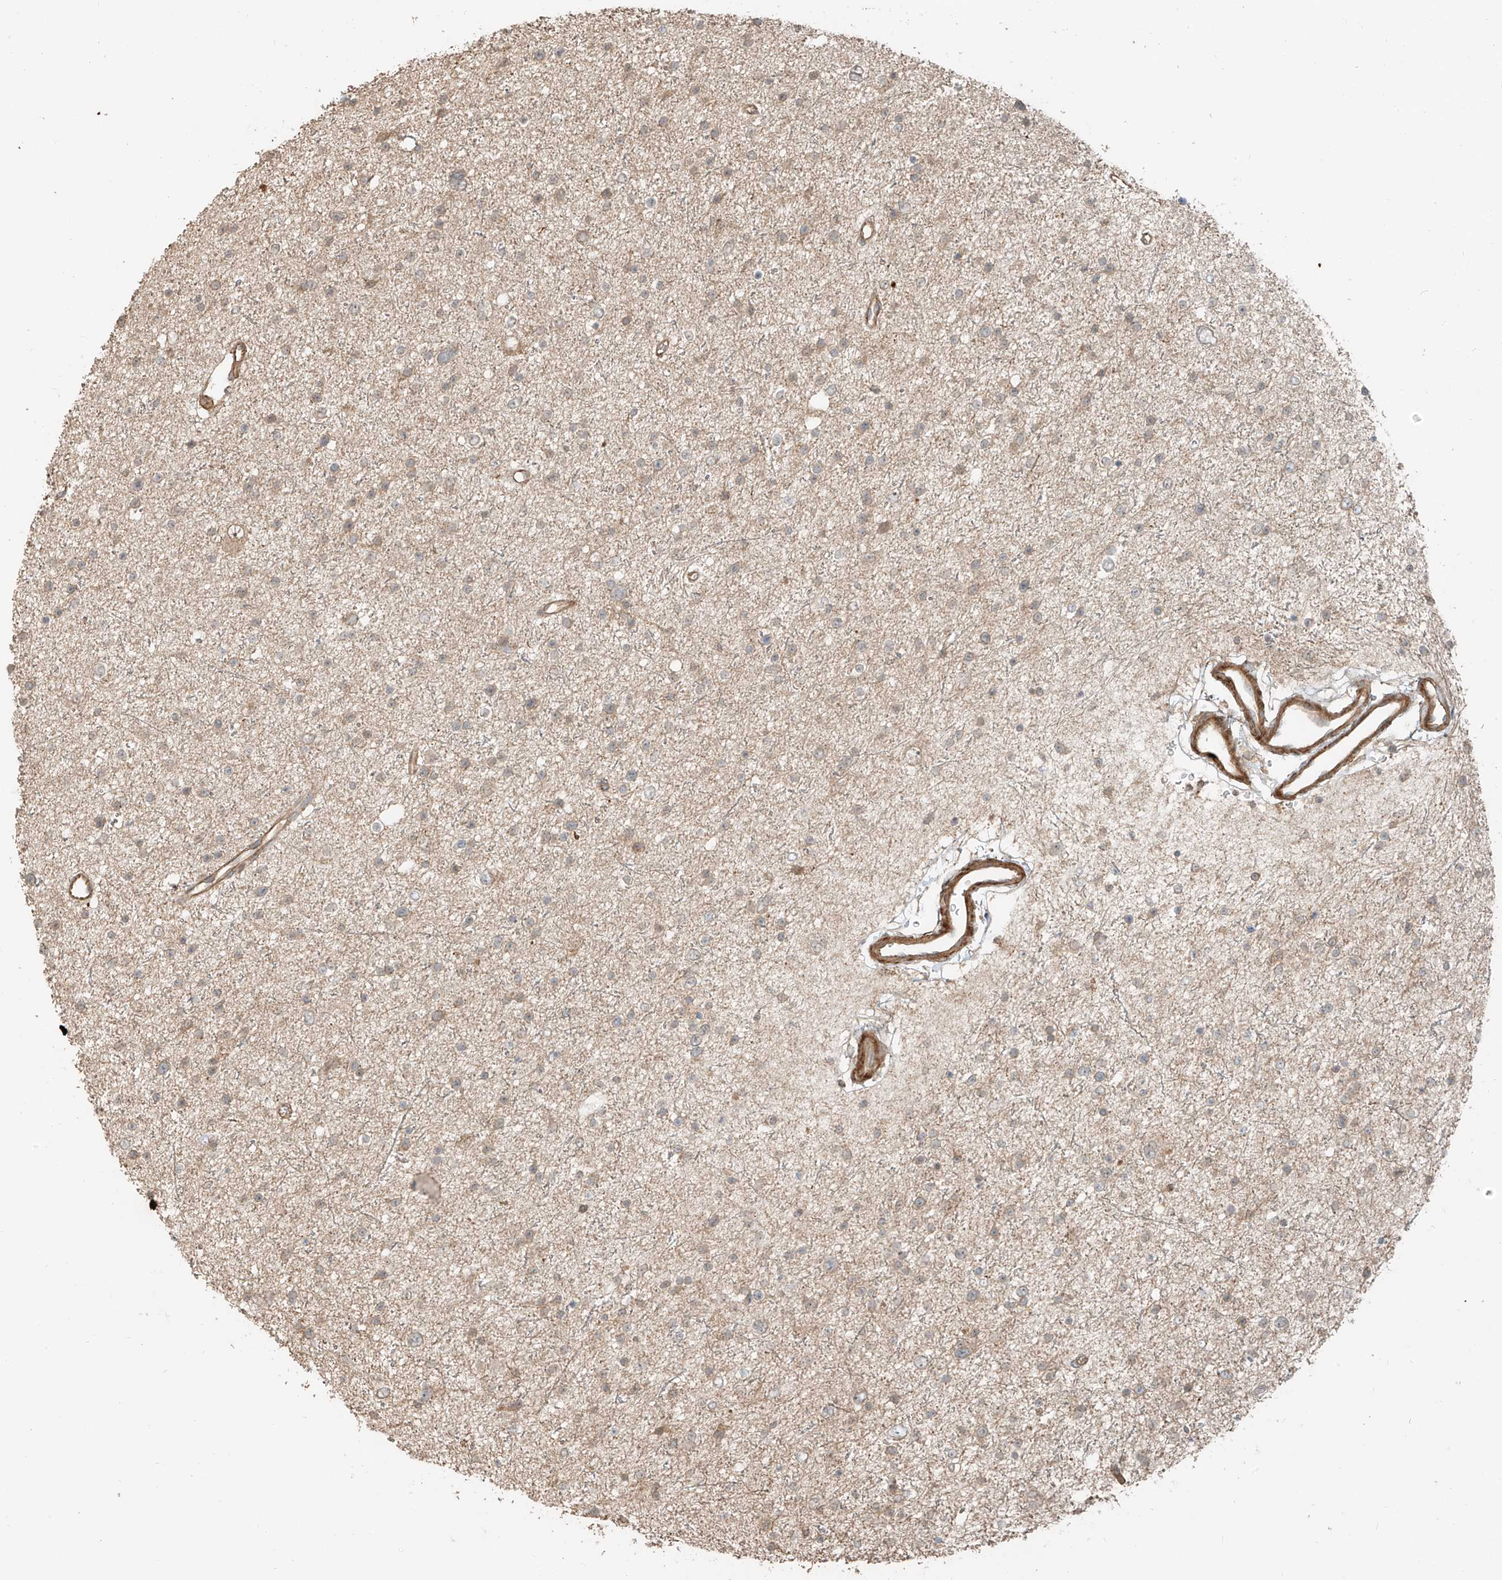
{"staining": {"intensity": "weak", "quantity": "25%-75%", "location": "cytoplasmic/membranous"}, "tissue": "glioma", "cell_type": "Tumor cells", "image_type": "cancer", "snomed": [{"axis": "morphology", "description": "Glioma, malignant, Low grade"}, {"axis": "topography", "description": "Brain"}], "caption": "Glioma tissue reveals weak cytoplasmic/membranous staining in approximately 25%-75% of tumor cells, visualized by immunohistochemistry. (DAB (3,3'-diaminobenzidine) IHC with brightfield microscopy, high magnification).", "gene": "ANKZF1", "patient": {"sex": "female", "age": 37}}